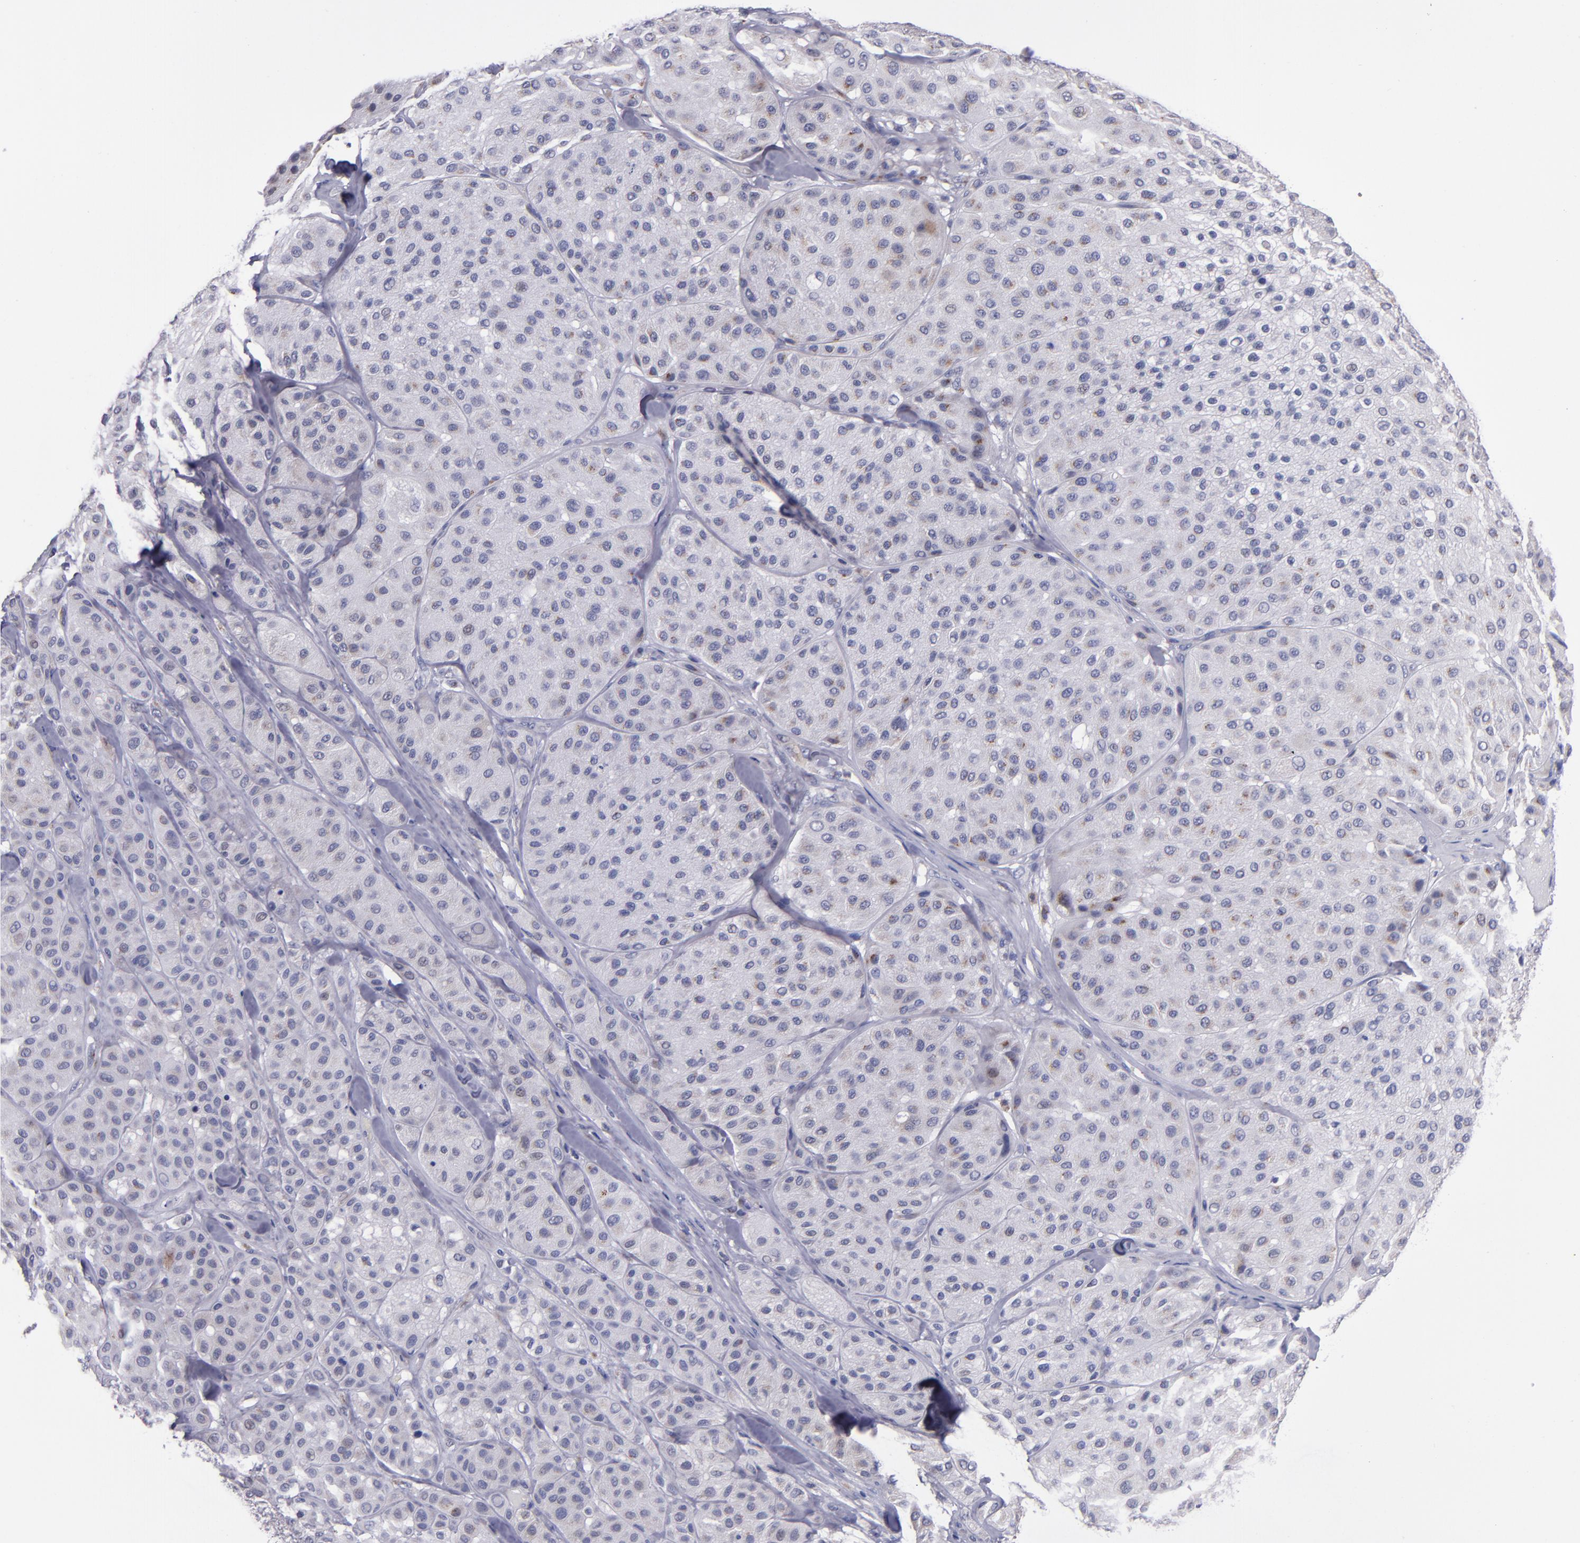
{"staining": {"intensity": "weak", "quantity": "<25%", "location": "cytoplasmic/membranous"}, "tissue": "melanoma", "cell_type": "Tumor cells", "image_type": "cancer", "snomed": [{"axis": "morphology", "description": "Normal tissue, NOS"}, {"axis": "morphology", "description": "Malignant melanoma, Metastatic site"}, {"axis": "topography", "description": "Skin"}], "caption": "IHC of malignant melanoma (metastatic site) exhibits no staining in tumor cells.", "gene": "RAB41", "patient": {"sex": "male", "age": 41}}